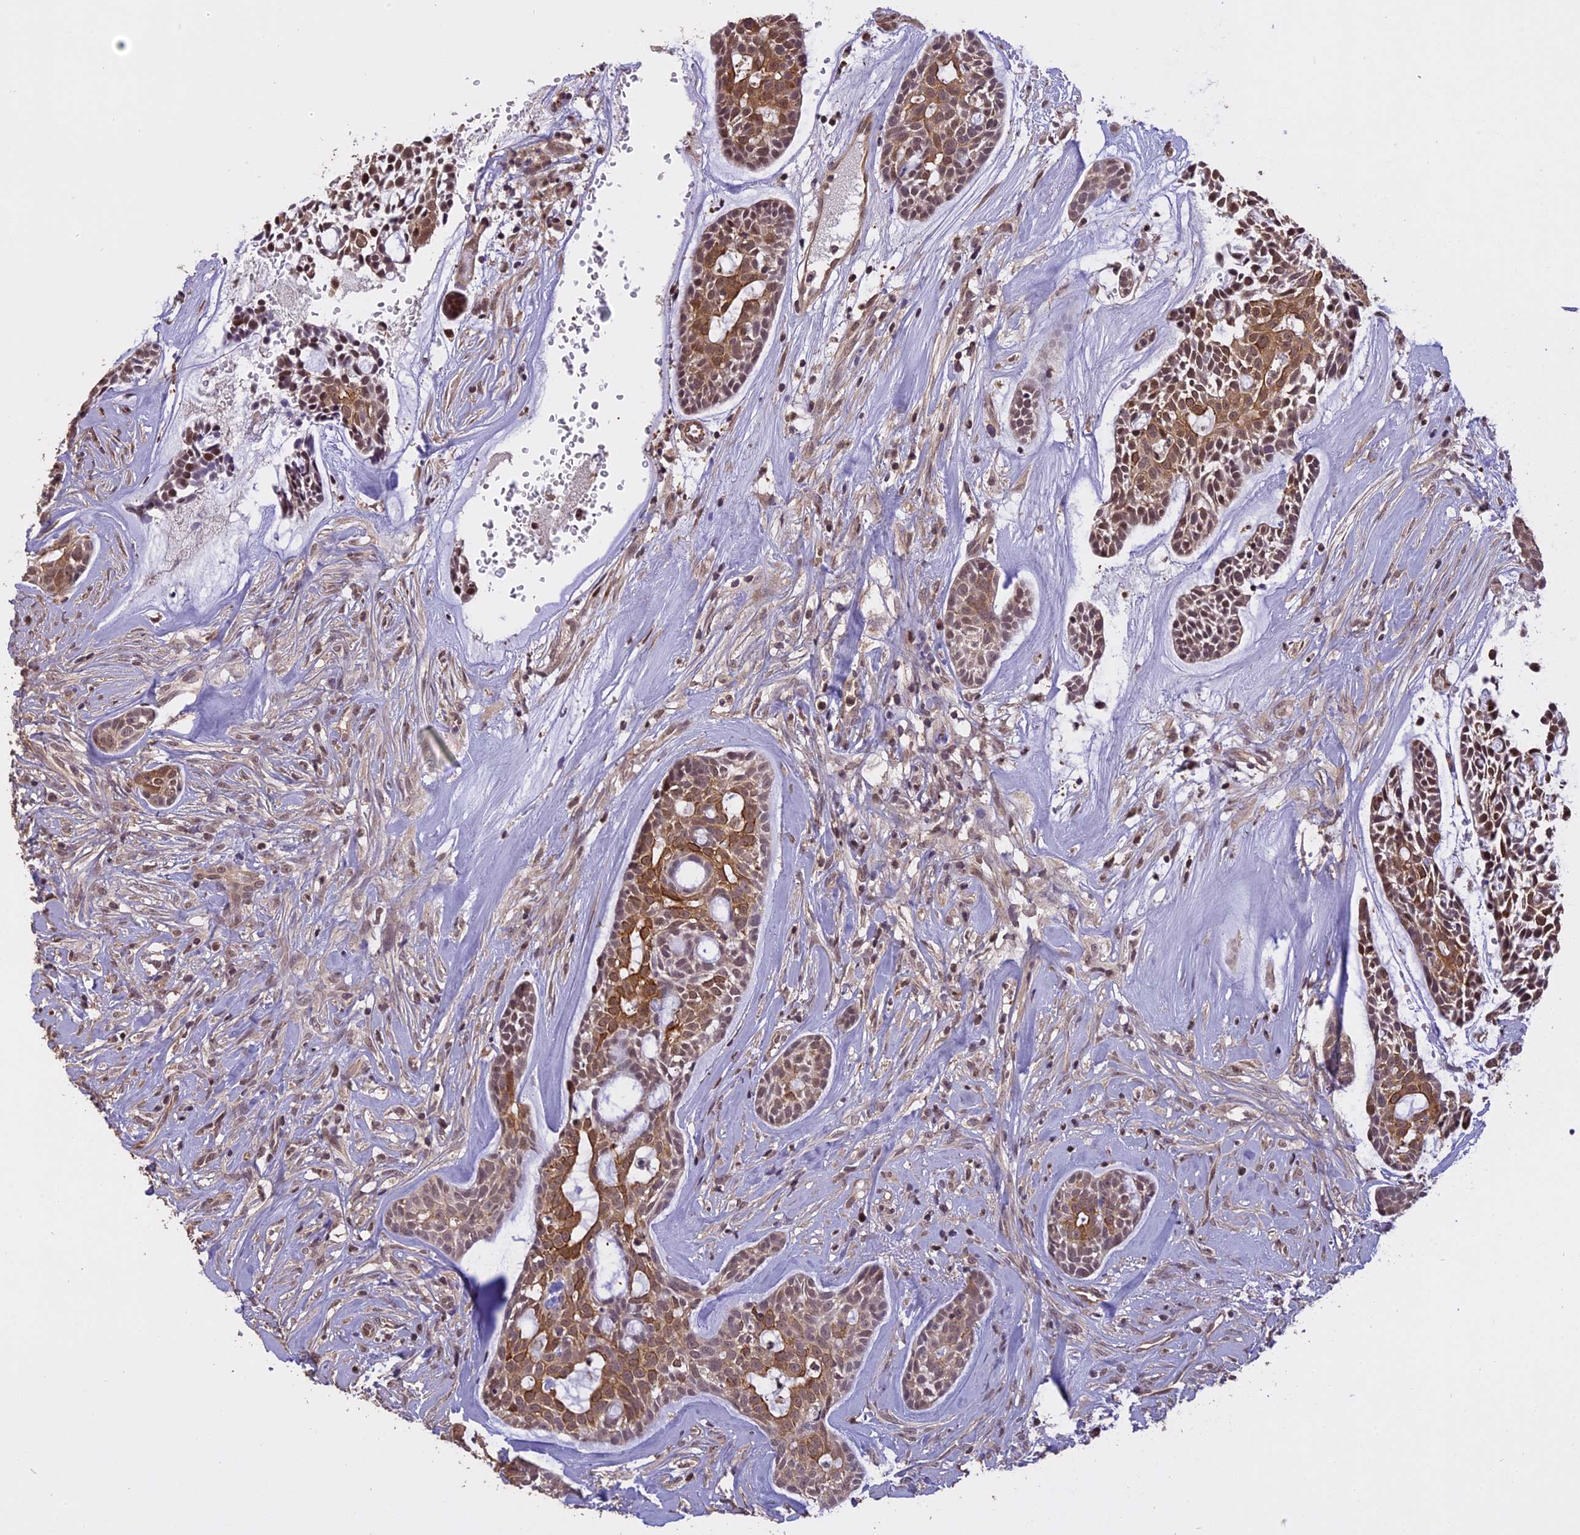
{"staining": {"intensity": "moderate", "quantity": ">75%", "location": "cytoplasmic/membranous,nuclear"}, "tissue": "head and neck cancer", "cell_type": "Tumor cells", "image_type": "cancer", "snomed": [{"axis": "morphology", "description": "Normal tissue, NOS"}, {"axis": "morphology", "description": "Adenocarcinoma, NOS"}, {"axis": "topography", "description": "Subcutis"}, {"axis": "topography", "description": "Nasopharynx"}, {"axis": "topography", "description": "Head-Neck"}], "caption": "Approximately >75% of tumor cells in head and neck adenocarcinoma reveal moderate cytoplasmic/membranous and nuclear protein expression as visualized by brown immunohistochemical staining.", "gene": "TIGD7", "patient": {"sex": "female", "age": 73}}